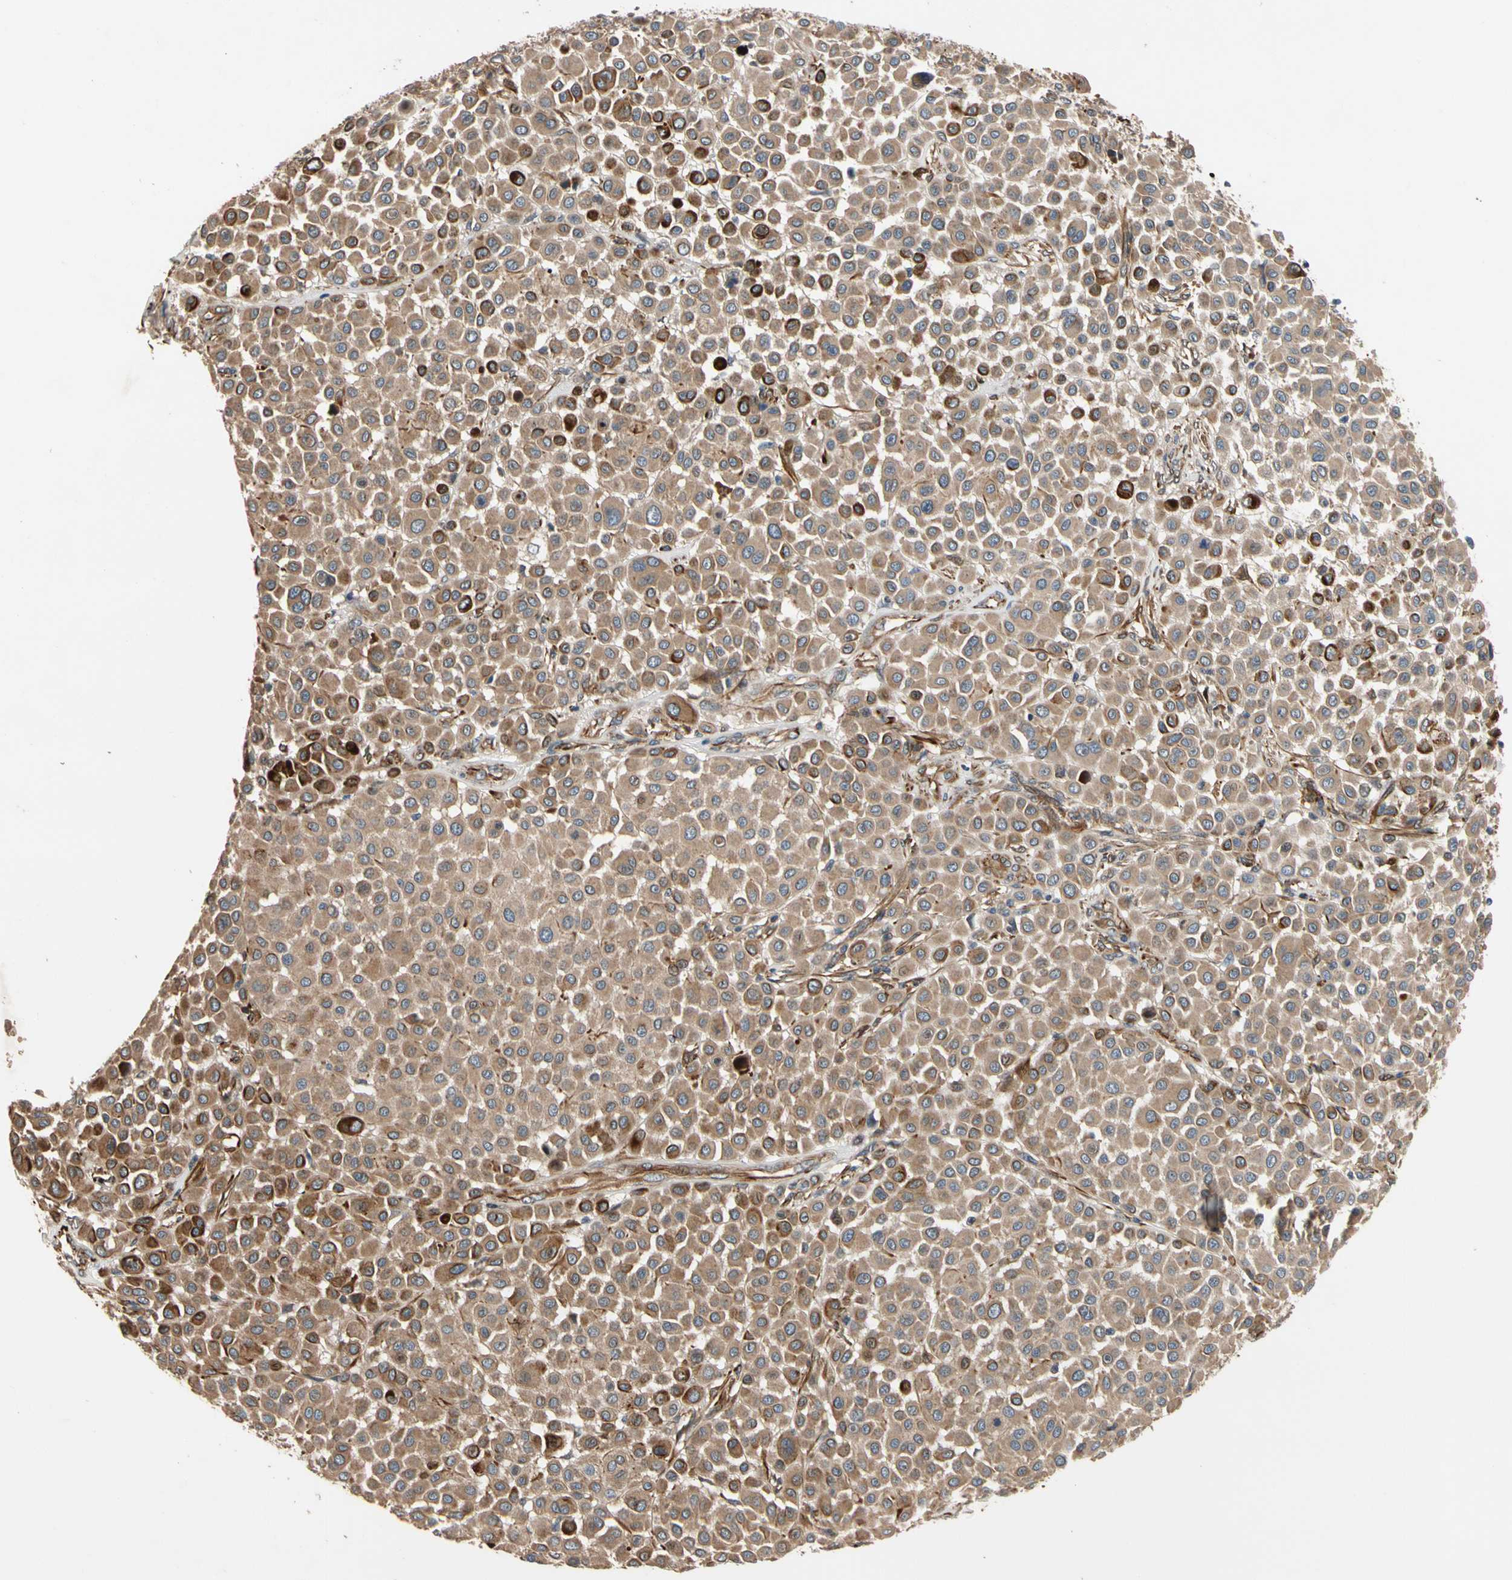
{"staining": {"intensity": "moderate", "quantity": ">75%", "location": "cytoplasmic/membranous"}, "tissue": "melanoma", "cell_type": "Tumor cells", "image_type": "cancer", "snomed": [{"axis": "morphology", "description": "Malignant melanoma, Metastatic site"}, {"axis": "topography", "description": "Soft tissue"}], "caption": "A micrograph of human melanoma stained for a protein shows moderate cytoplasmic/membranous brown staining in tumor cells.", "gene": "FGD6", "patient": {"sex": "male", "age": 41}}